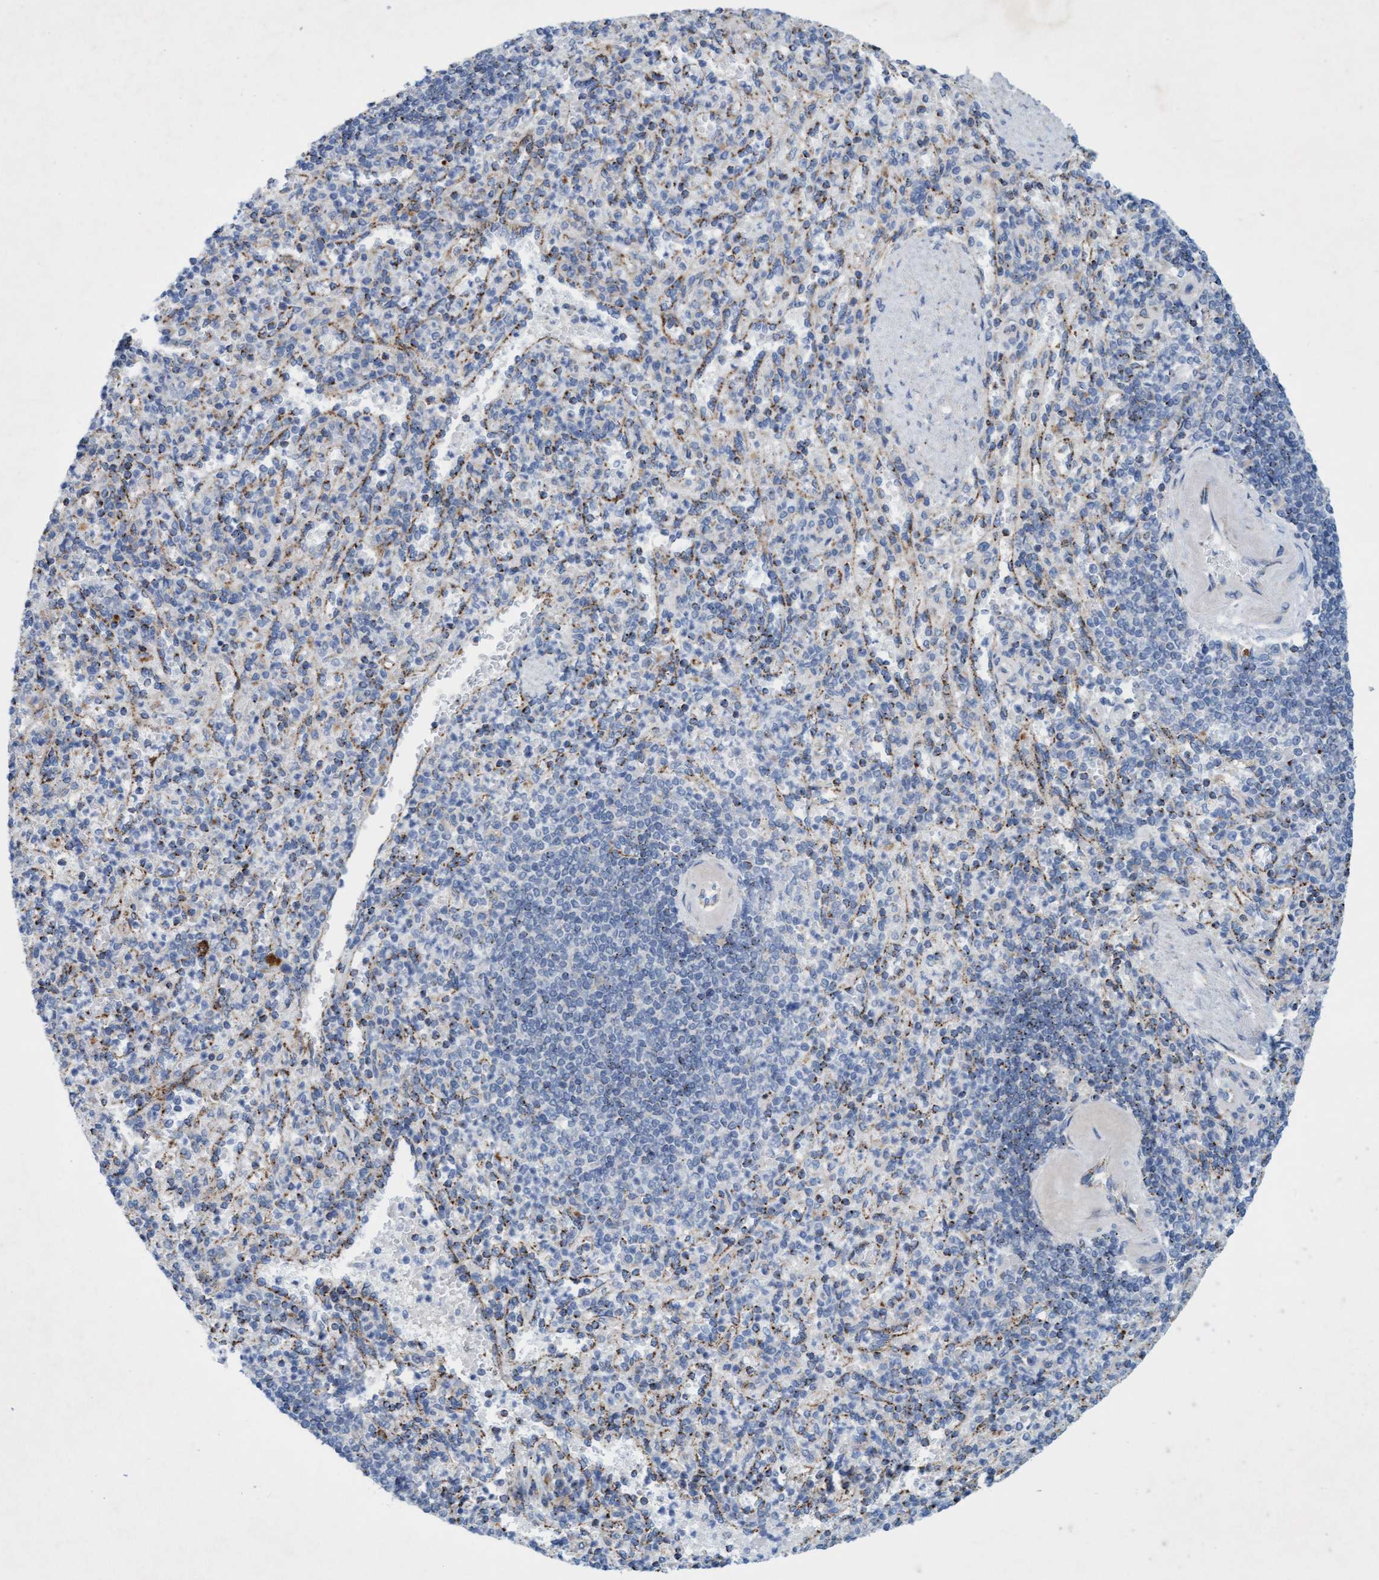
{"staining": {"intensity": "moderate", "quantity": "25%-75%", "location": "cytoplasmic/membranous"}, "tissue": "spleen", "cell_type": "Cells in red pulp", "image_type": "normal", "snomed": [{"axis": "morphology", "description": "Normal tissue, NOS"}, {"axis": "topography", "description": "Spleen"}], "caption": "Protein expression analysis of unremarkable spleen reveals moderate cytoplasmic/membranous staining in approximately 25%-75% of cells in red pulp.", "gene": "SGSH", "patient": {"sex": "female", "age": 74}}